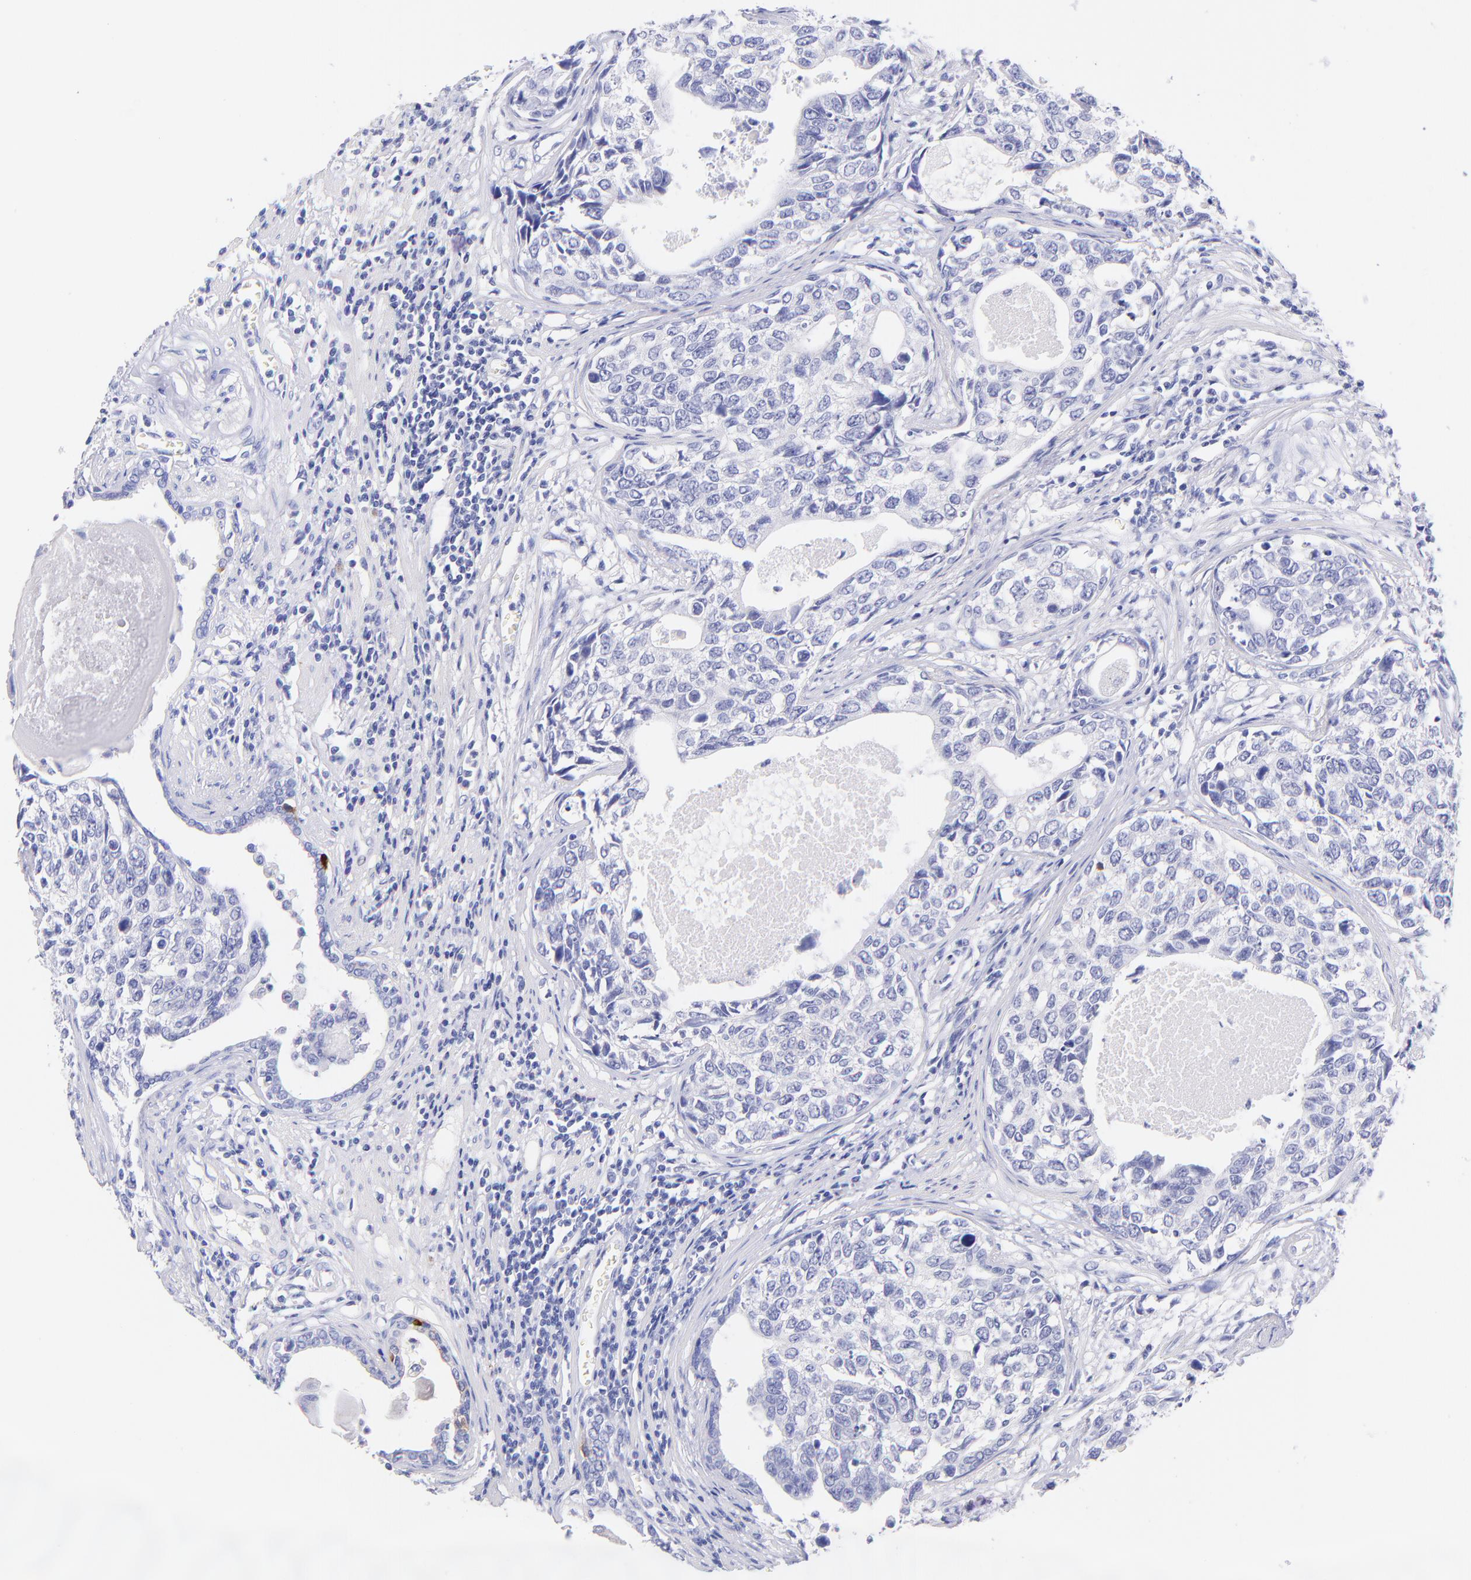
{"staining": {"intensity": "negative", "quantity": "none", "location": "none"}, "tissue": "urothelial cancer", "cell_type": "Tumor cells", "image_type": "cancer", "snomed": [{"axis": "morphology", "description": "Urothelial carcinoma, High grade"}, {"axis": "topography", "description": "Urinary bladder"}], "caption": "This is an immunohistochemistry micrograph of human urothelial cancer. There is no expression in tumor cells.", "gene": "RAB3B", "patient": {"sex": "male", "age": 81}}